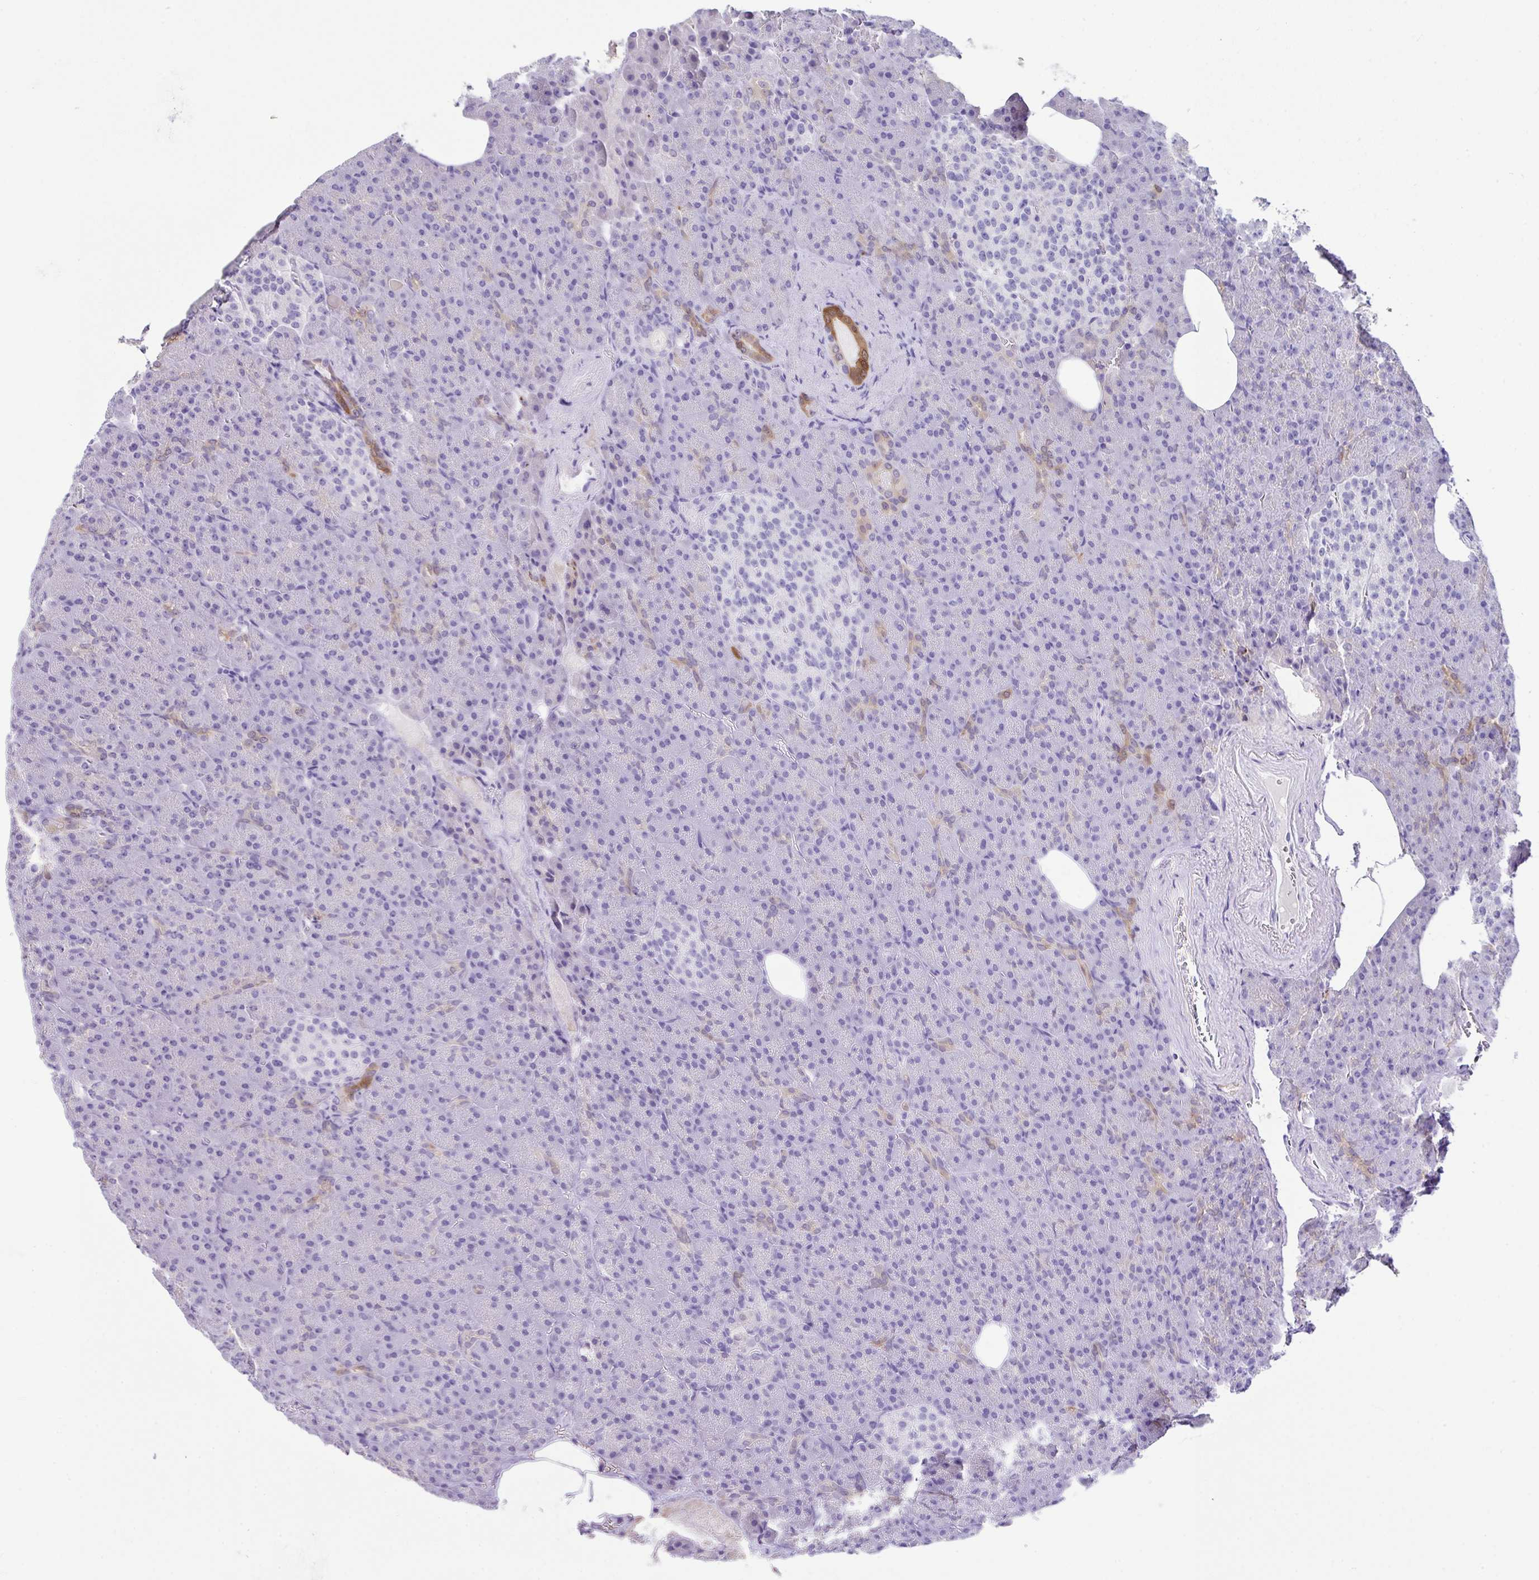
{"staining": {"intensity": "moderate", "quantity": "<25%", "location": "cytoplasmic/membranous"}, "tissue": "pancreas", "cell_type": "Exocrine glandular cells", "image_type": "normal", "snomed": [{"axis": "morphology", "description": "Normal tissue, NOS"}, {"axis": "topography", "description": "Pancreas"}], "caption": "This photomicrograph exhibits benign pancreas stained with IHC to label a protein in brown. The cytoplasmic/membranous of exocrine glandular cells show moderate positivity for the protein. Nuclei are counter-stained blue.", "gene": "LGALS4", "patient": {"sex": "female", "age": 74}}